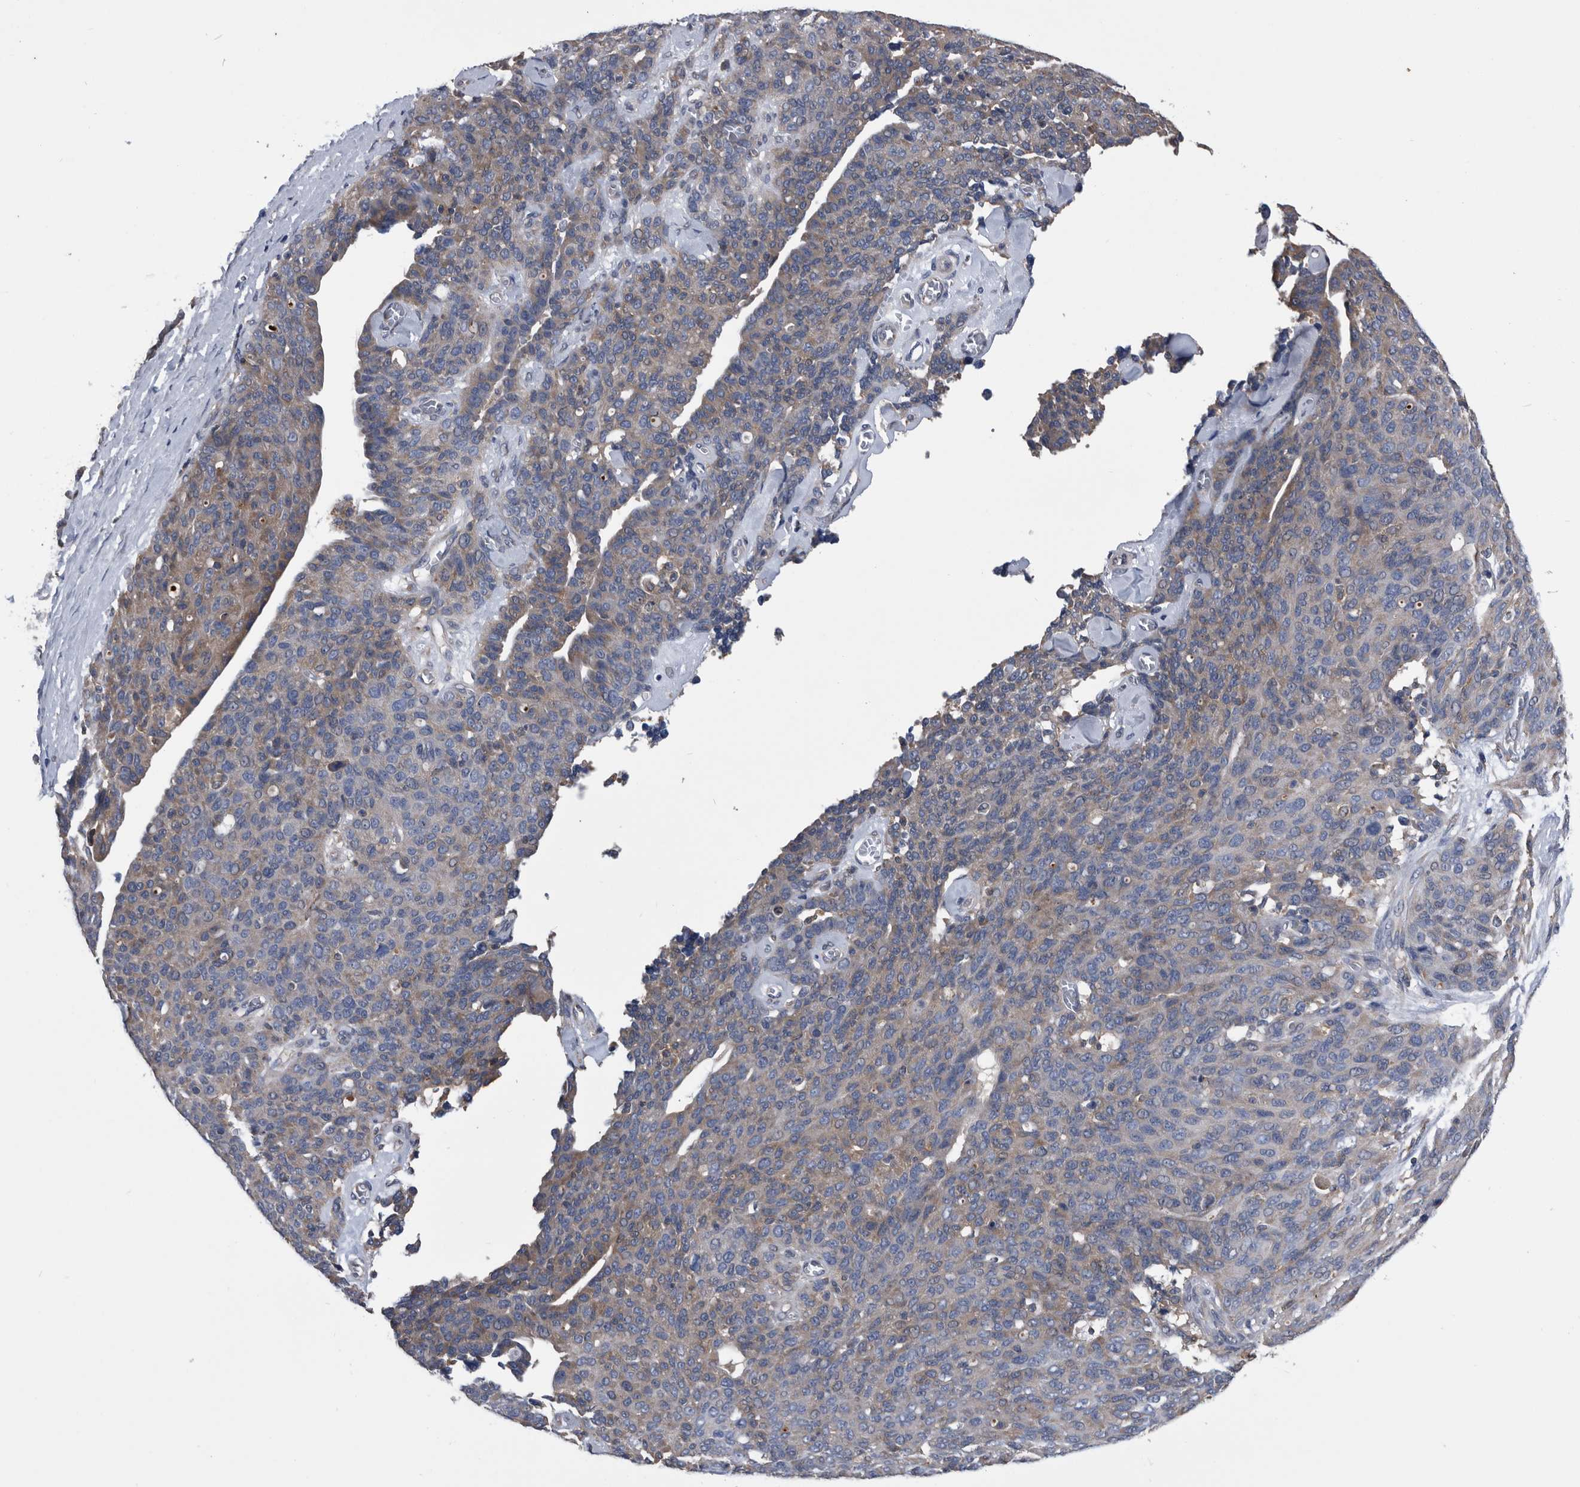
{"staining": {"intensity": "weak", "quantity": "25%-75%", "location": "cytoplasmic/membranous"}, "tissue": "ovarian cancer", "cell_type": "Tumor cells", "image_type": "cancer", "snomed": [{"axis": "morphology", "description": "Carcinoma, endometroid"}, {"axis": "topography", "description": "Ovary"}], "caption": "The immunohistochemical stain labels weak cytoplasmic/membranous expression in tumor cells of ovarian endometroid carcinoma tissue.", "gene": "NRBP1", "patient": {"sex": "female", "age": 60}}